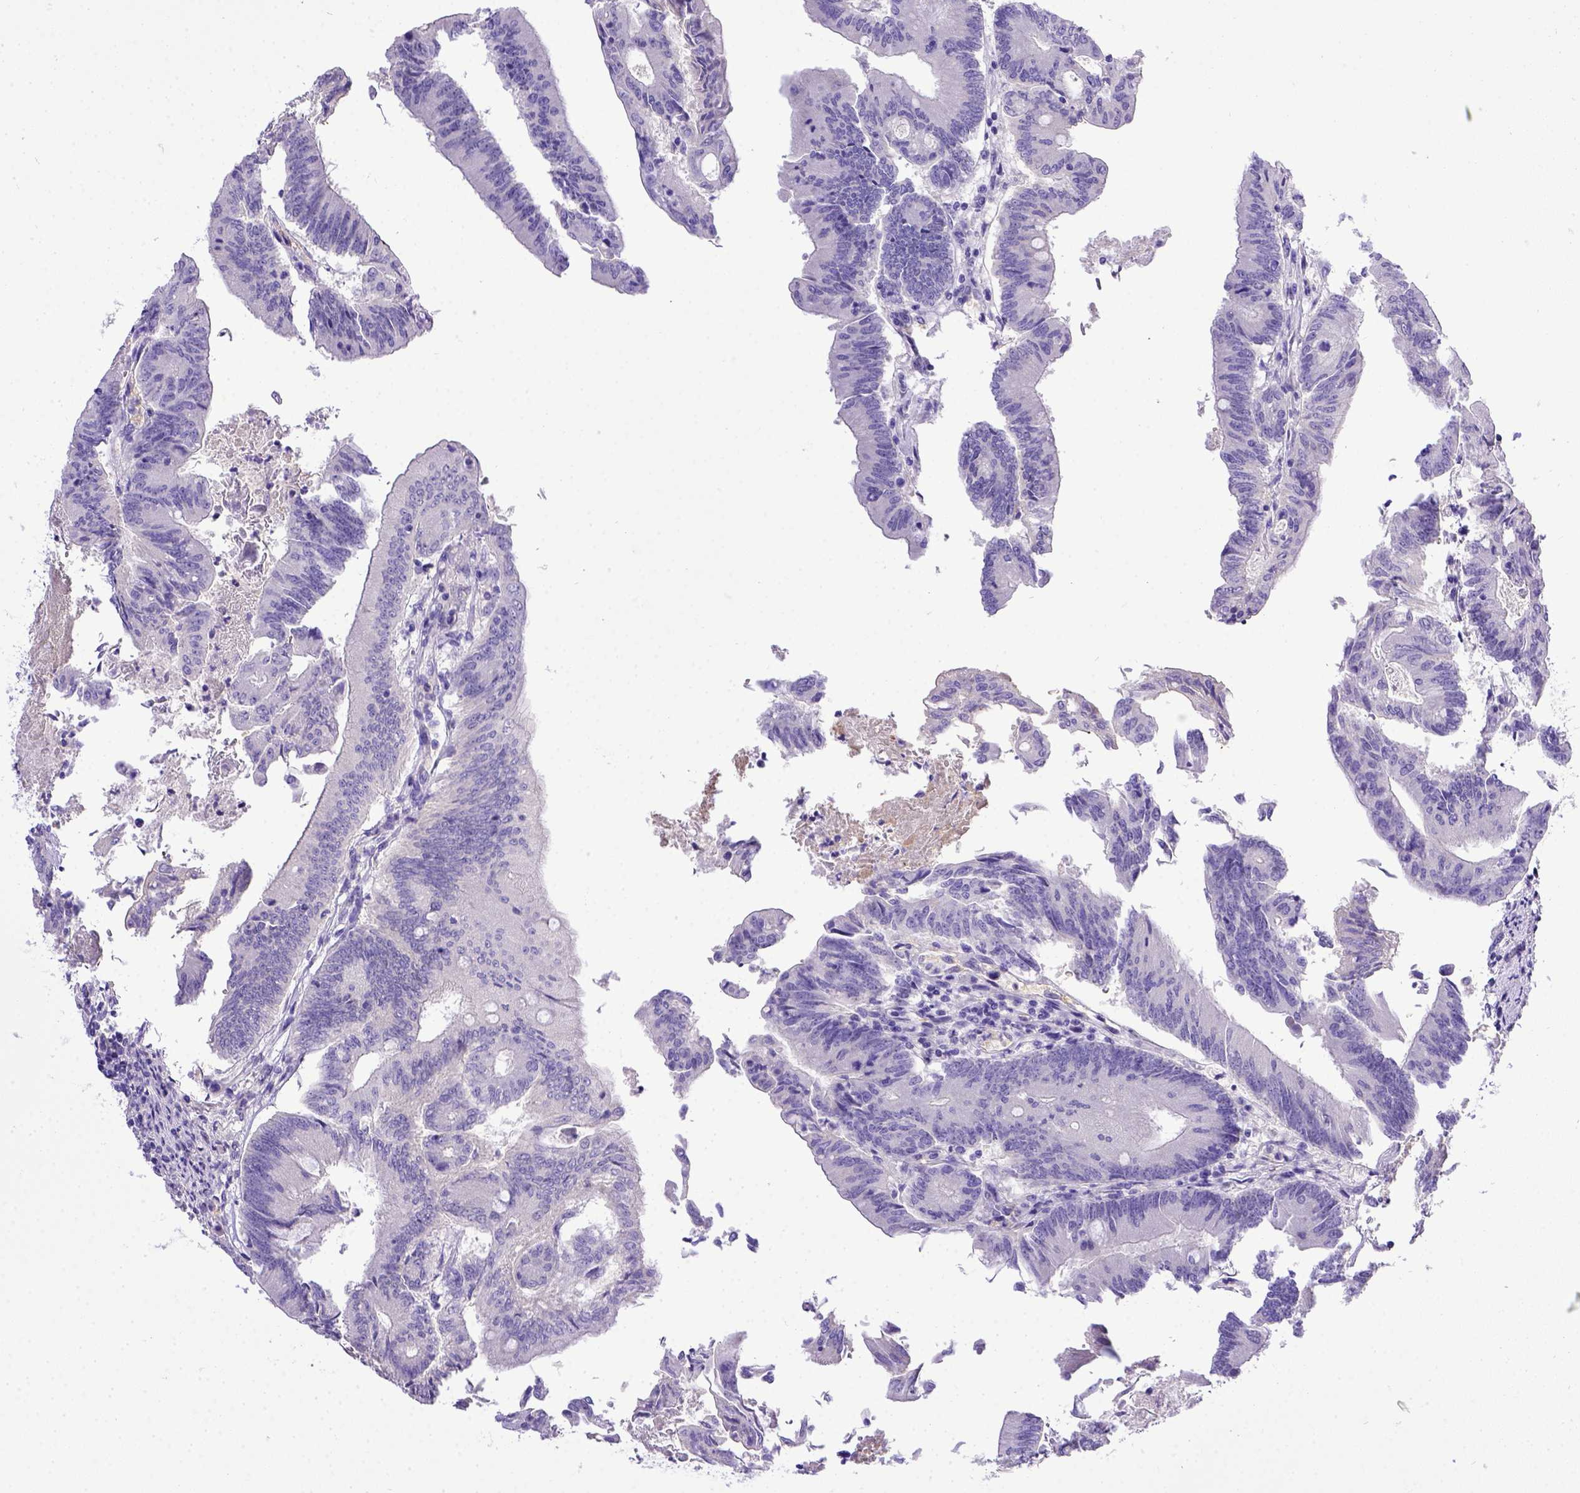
{"staining": {"intensity": "negative", "quantity": "none", "location": "none"}, "tissue": "colorectal cancer", "cell_type": "Tumor cells", "image_type": "cancer", "snomed": [{"axis": "morphology", "description": "Adenocarcinoma, NOS"}, {"axis": "topography", "description": "Colon"}], "caption": "Immunohistochemistry image of neoplastic tissue: human colorectal adenocarcinoma stained with DAB demonstrates no significant protein expression in tumor cells.", "gene": "BTN1A1", "patient": {"sex": "female", "age": 70}}